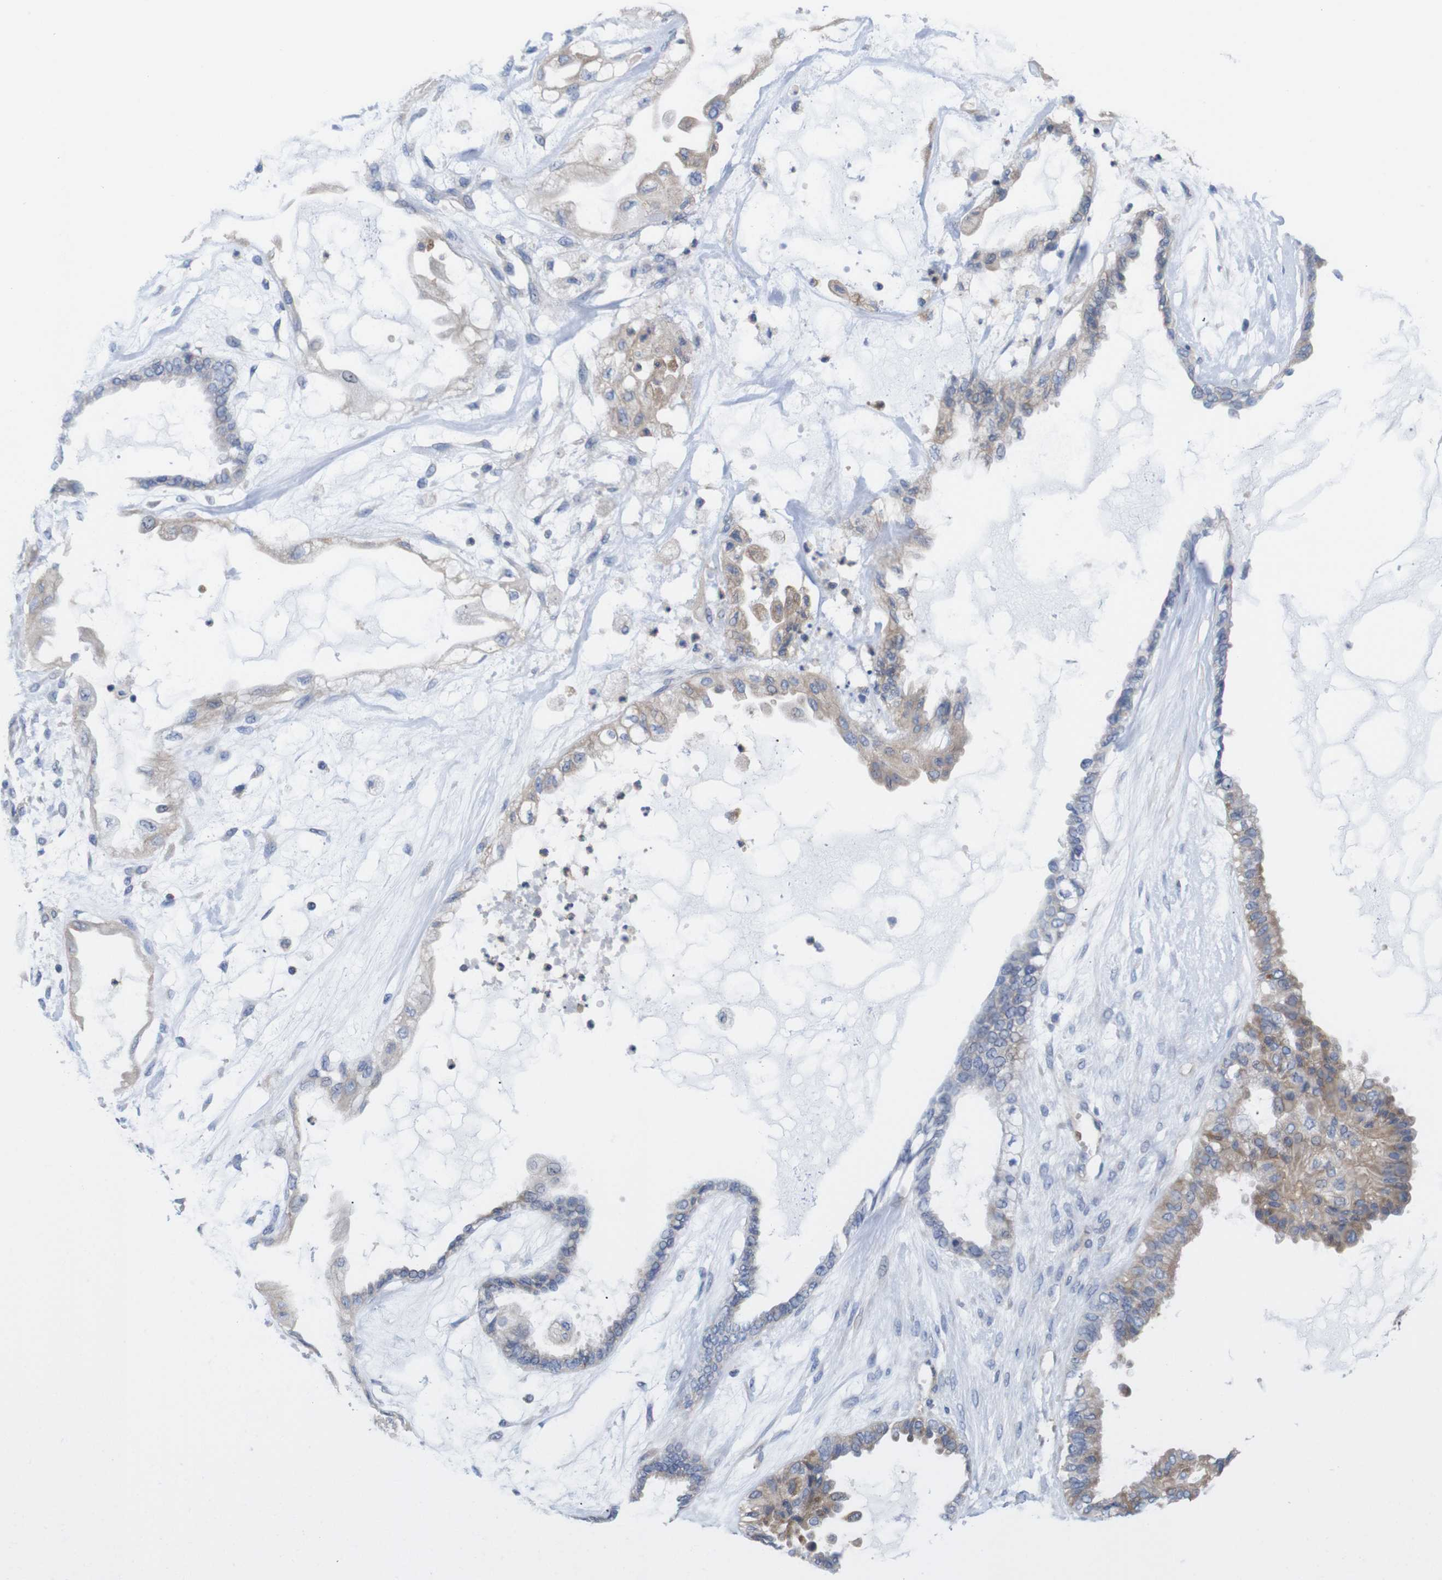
{"staining": {"intensity": "moderate", "quantity": "25%-75%", "location": "cytoplasmic/membranous"}, "tissue": "ovarian cancer", "cell_type": "Tumor cells", "image_type": "cancer", "snomed": [{"axis": "morphology", "description": "Carcinoma, NOS"}, {"axis": "morphology", "description": "Carcinoma, endometroid"}, {"axis": "topography", "description": "Ovary"}], "caption": "DAB (3,3'-diaminobenzidine) immunohistochemical staining of human ovarian carcinoma shows moderate cytoplasmic/membranous protein positivity in approximately 25%-75% of tumor cells.", "gene": "USH1C", "patient": {"sex": "female", "age": 50}}